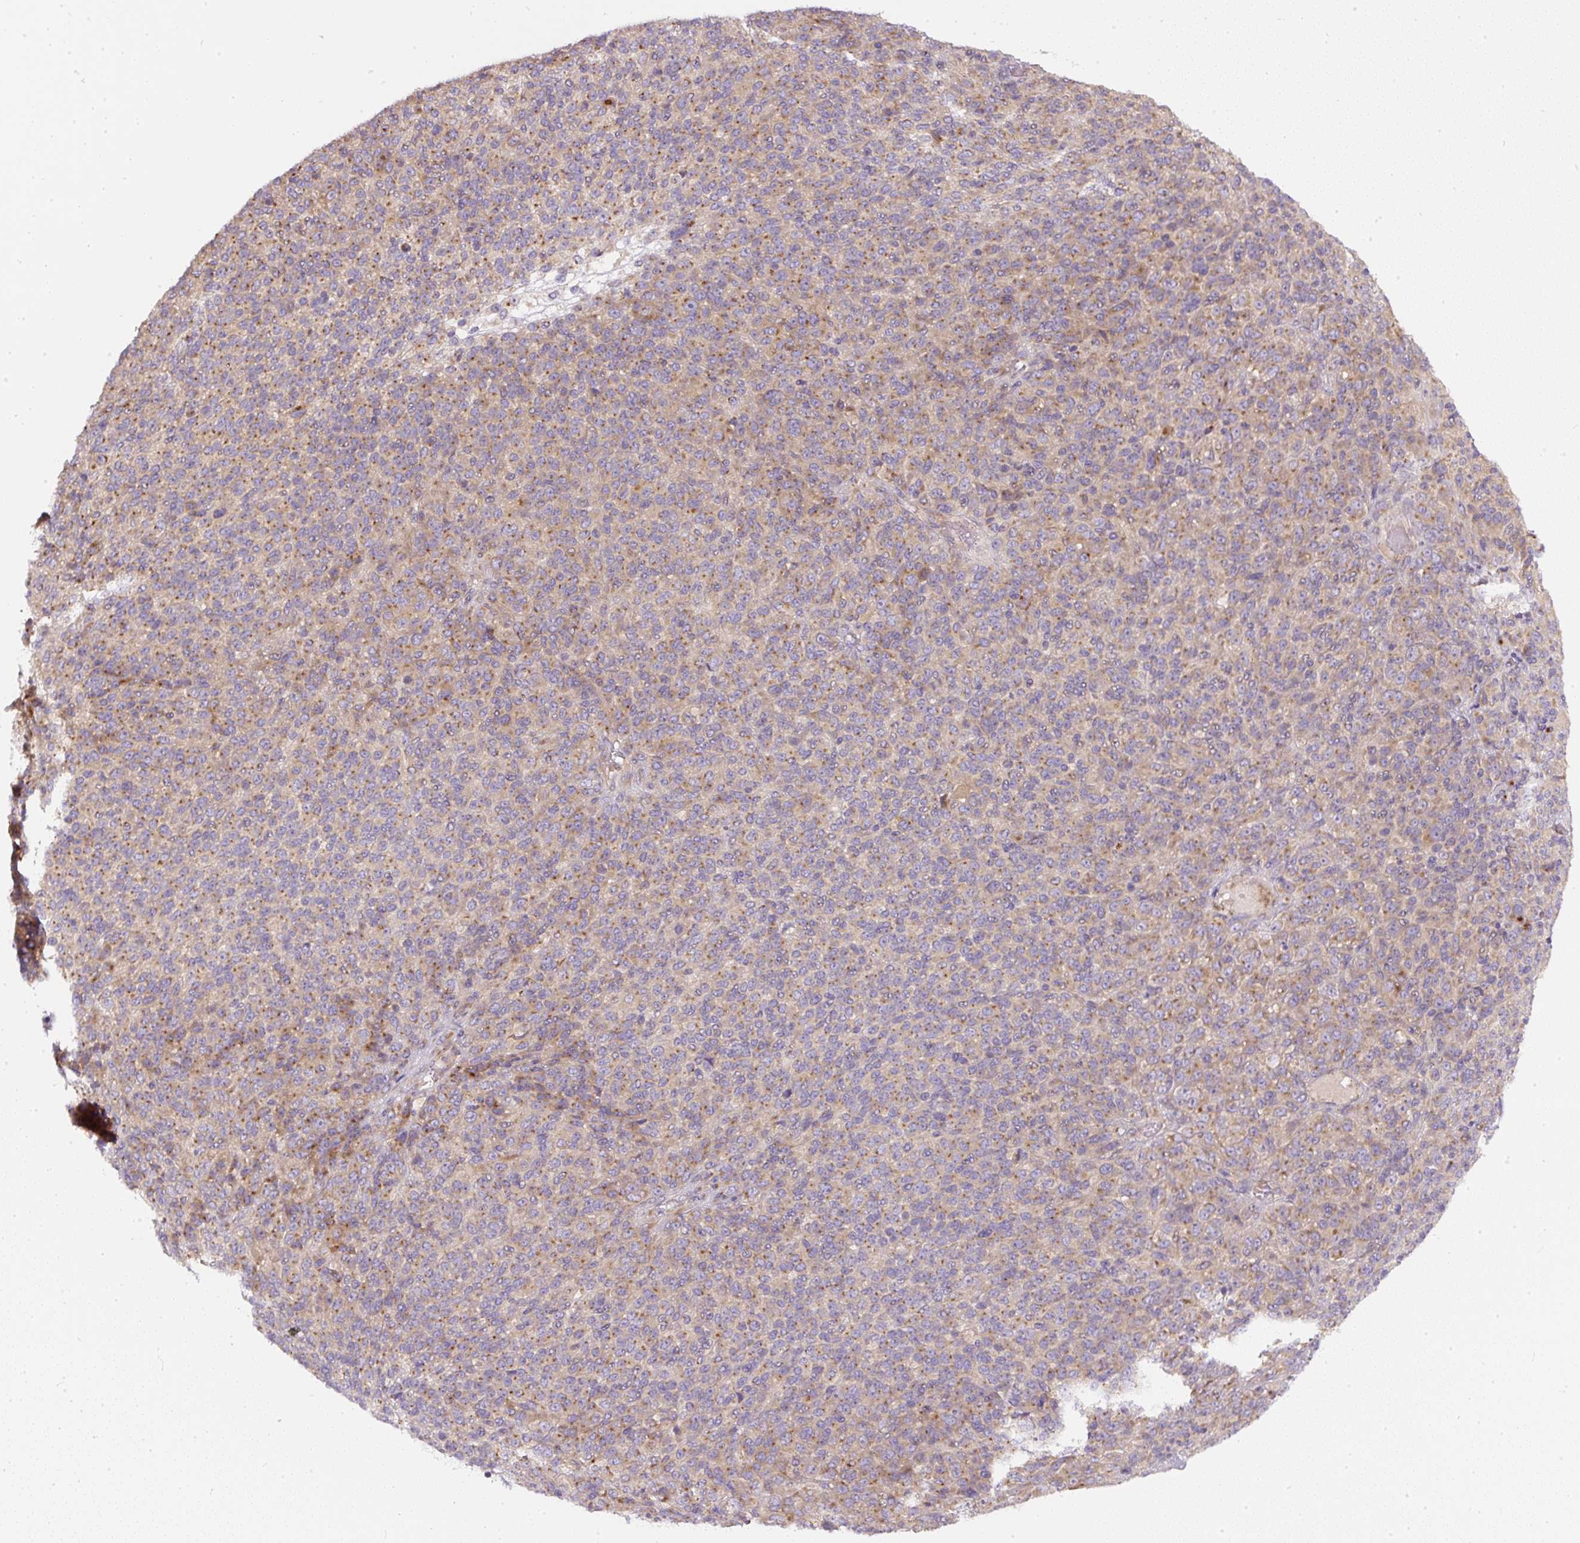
{"staining": {"intensity": "moderate", "quantity": ">75%", "location": "cytoplasmic/membranous"}, "tissue": "melanoma", "cell_type": "Tumor cells", "image_type": "cancer", "snomed": [{"axis": "morphology", "description": "Malignant melanoma, Metastatic site"}, {"axis": "topography", "description": "Brain"}], "caption": "A high-resolution micrograph shows IHC staining of melanoma, which exhibits moderate cytoplasmic/membranous staining in approximately >75% of tumor cells.", "gene": "MLX", "patient": {"sex": "female", "age": 56}}